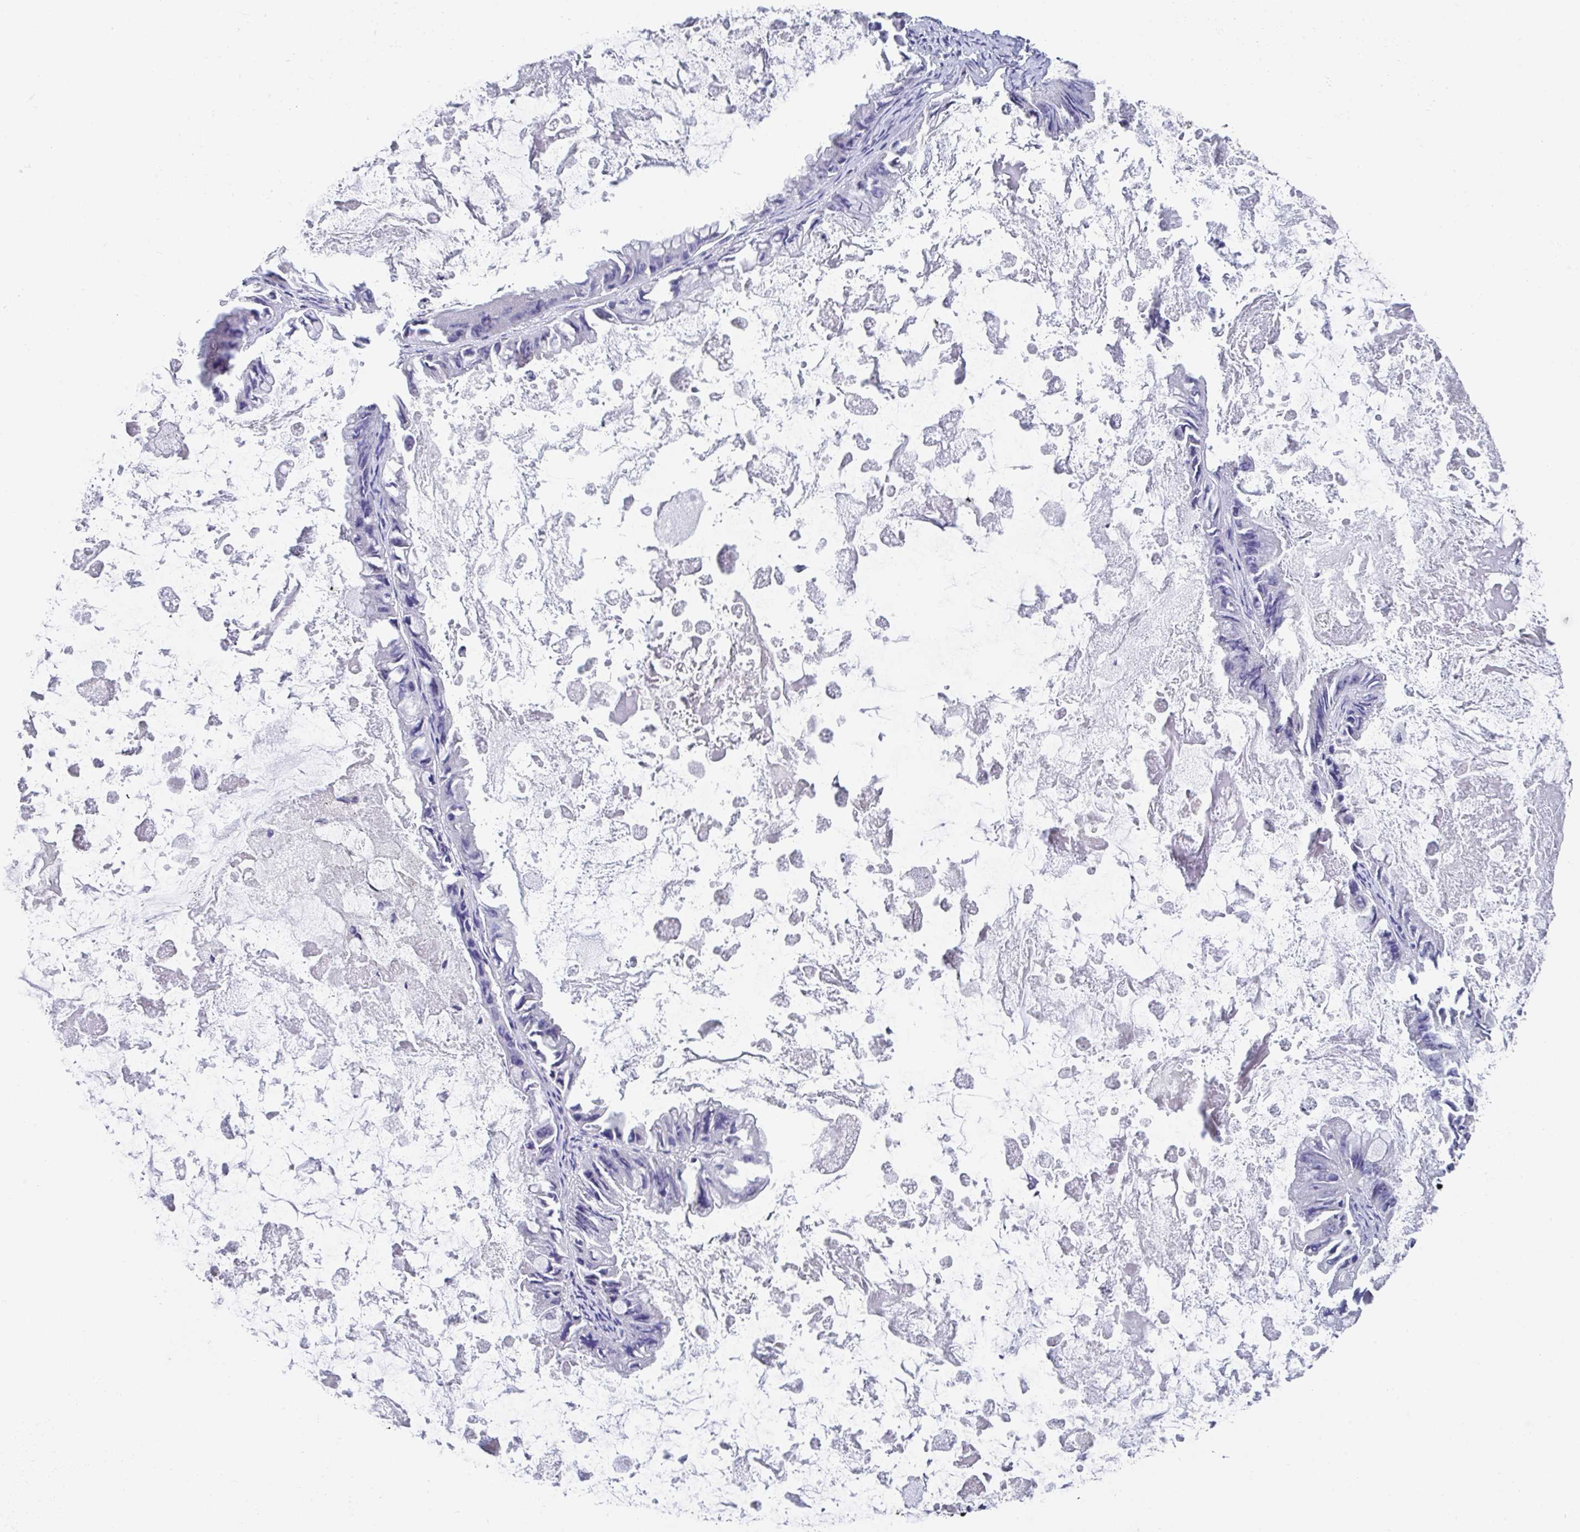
{"staining": {"intensity": "negative", "quantity": "none", "location": "none"}, "tissue": "ovarian cancer", "cell_type": "Tumor cells", "image_type": "cancer", "snomed": [{"axis": "morphology", "description": "Cystadenocarcinoma, mucinous, NOS"}, {"axis": "topography", "description": "Ovary"}], "caption": "Immunohistochemistry (IHC) image of human mucinous cystadenocarcinoma (ovarian) stained for a protein (brown), which reveals no staining in tumor cells.", "gene": "LRRC58", "patient": {"sex": "female", "age": 61}}